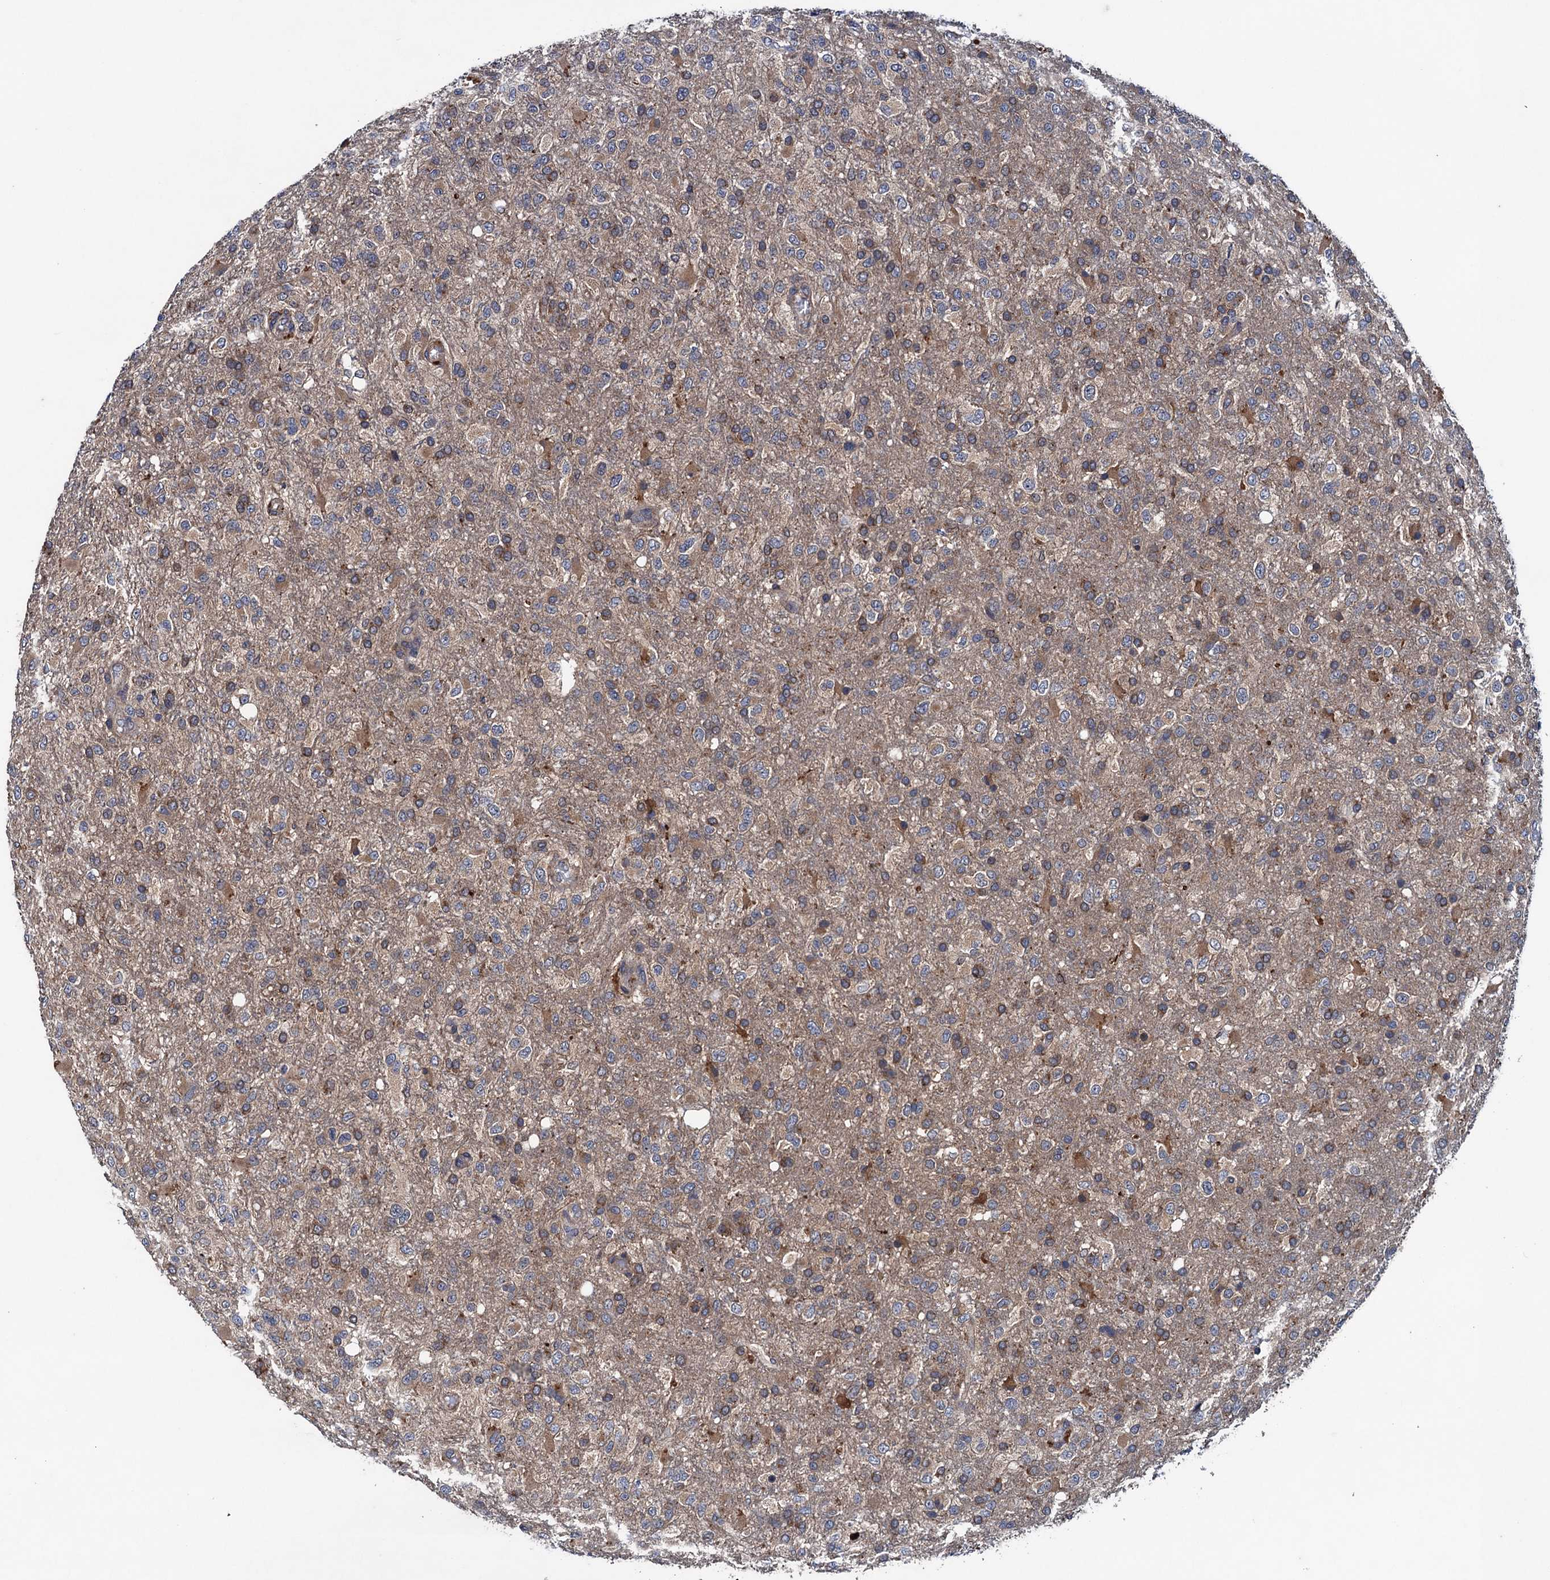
{"staining": {"intensity": "negative", "quantity": "none", "location": "none"}, "tissue": "glioma", "cell_type": "Tumor cells", "image_type": "cancer", "snomed": [{"axis": "morphology", "description": "Glioma, malignant, High grade"}, {"axis": "topography", "description": "Brain"}], "caption": "Immunohistochemistry of human malignant high-grade glioma reveals no positivity in tumor cells. (Immunohistochemistry (ihc), brightfield microscopy, high magnification).", "gene": "BLTP3B", "patient": {"sex": "female", "age": 74}}